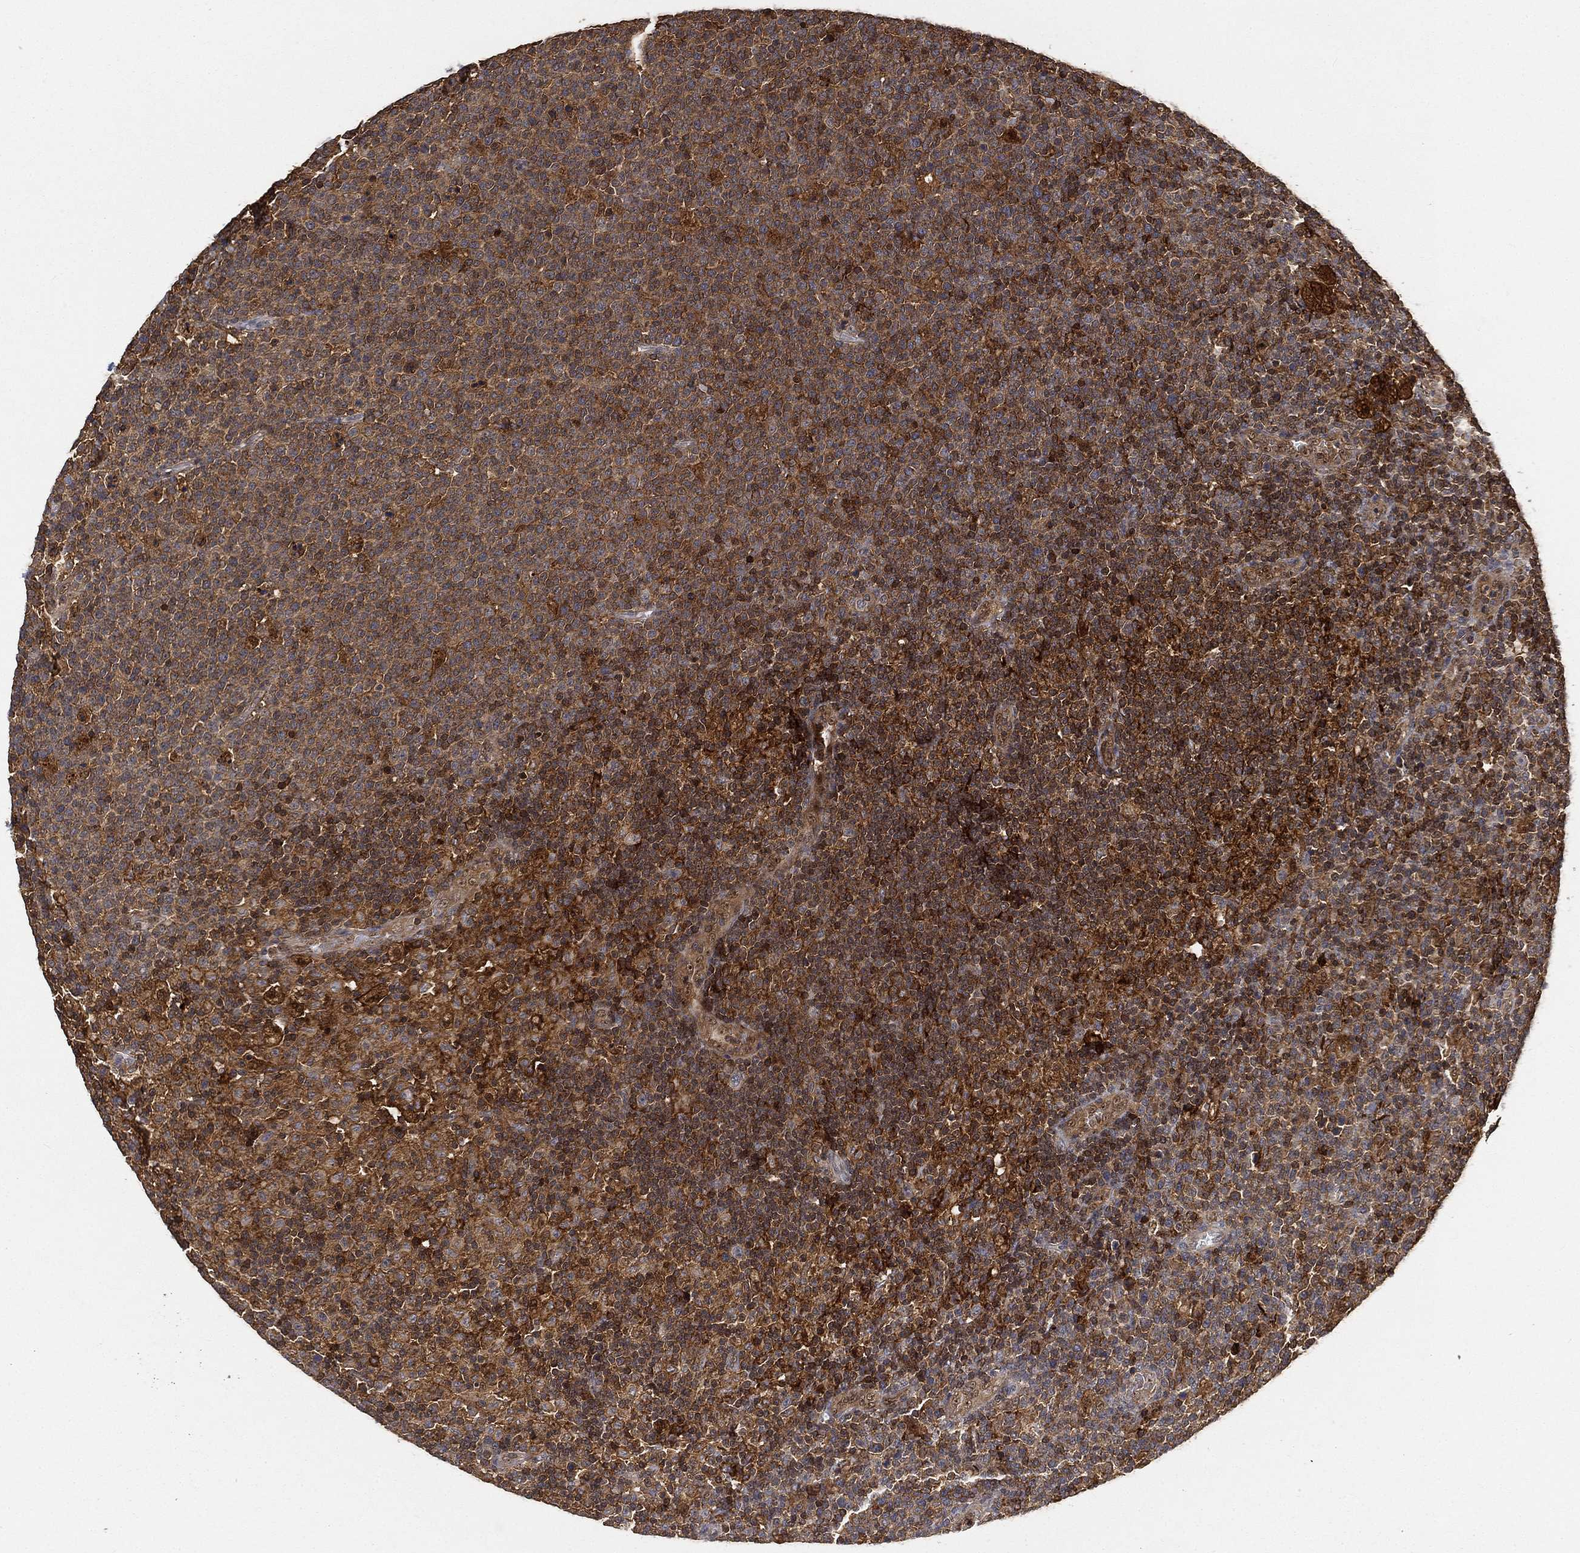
{"staining": {"intensity": "moderate", "quantity": "25%-75%", "location": "cytoplasmic/membranous"}, "tissue": "lymphoma", "cell_type": "Tumor cells", "image_type": "cancer", "snomed": [{"axis": "morphology", "description": "Malignant lymphoma, non-Hodgkin's type, High grade"}, {"axis": "topography", "description": "Lymph node"}], "caption": "Protein analysis of lymphoma tissue reveals moderate cytoplasmic/membranous expression in approximately 25%-75% of tumor cells. (Stains: DAB in brown, nuclei in blue, Microscopy: brightfield microscopy at high magnification).", "gene": "CRYL1", "patient": {"sex": "male", "age": 61}}